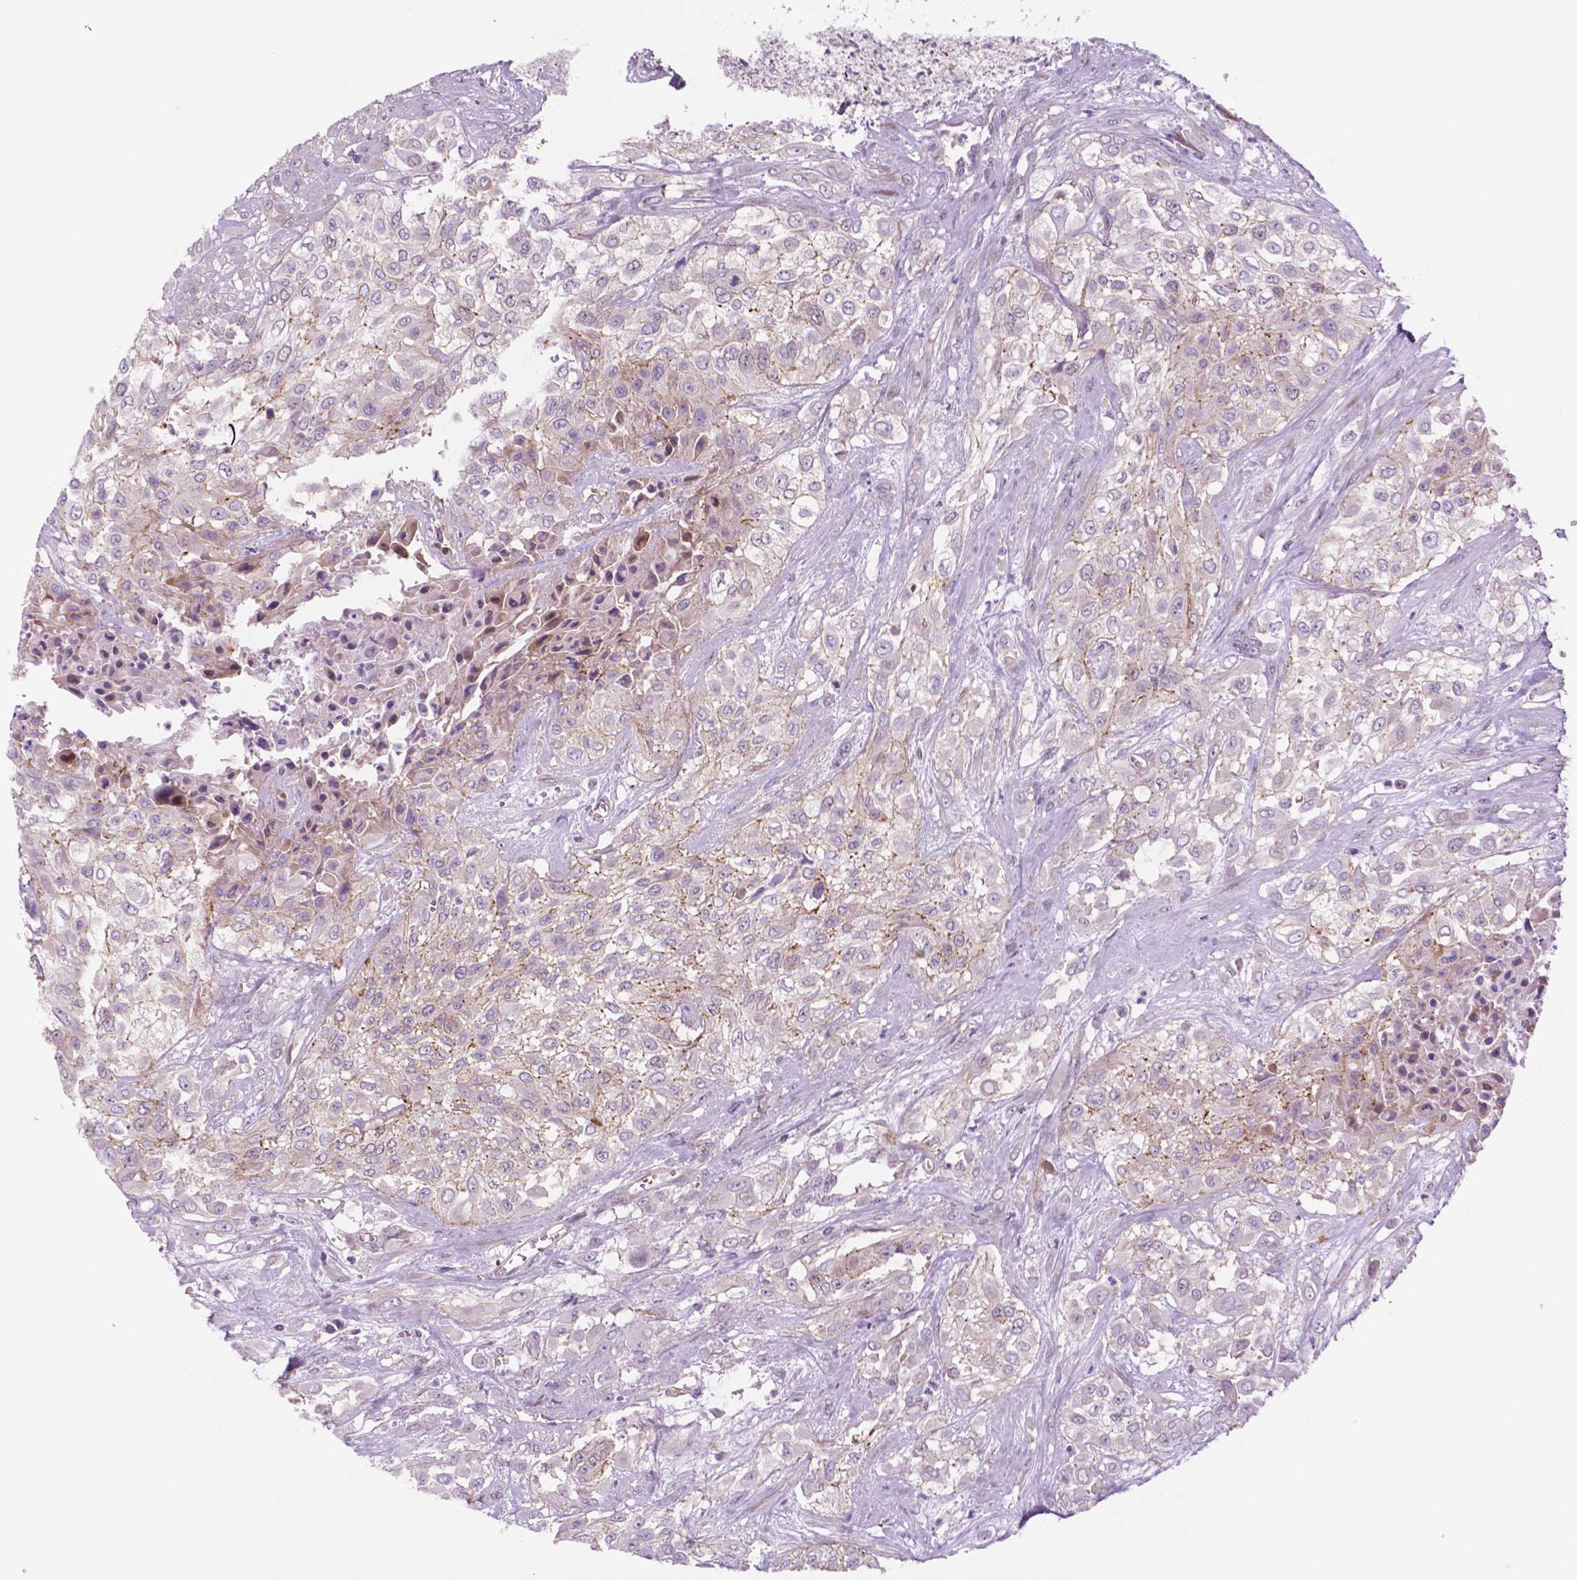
{"staining": {"intensity": "weak", "quantity": "<25%", "location": "cytoplasmic/membranous"}, "tissue": "urothelial cancer", "cell_type": "Tumor cells", "image_type": "cancer", "snomed": [{"axis": "morphology", "description": "Urothelial carcinoma, High grade"}, {"axis": "topography", "description": "Urinary bladder"}], "caption": "High-grade urothelial carcinoma stained for a protein using immunohistochemistry reveals no expression tumor cells.", "gene": "RND3", "patient": {"sex": "male", "age": 57}}